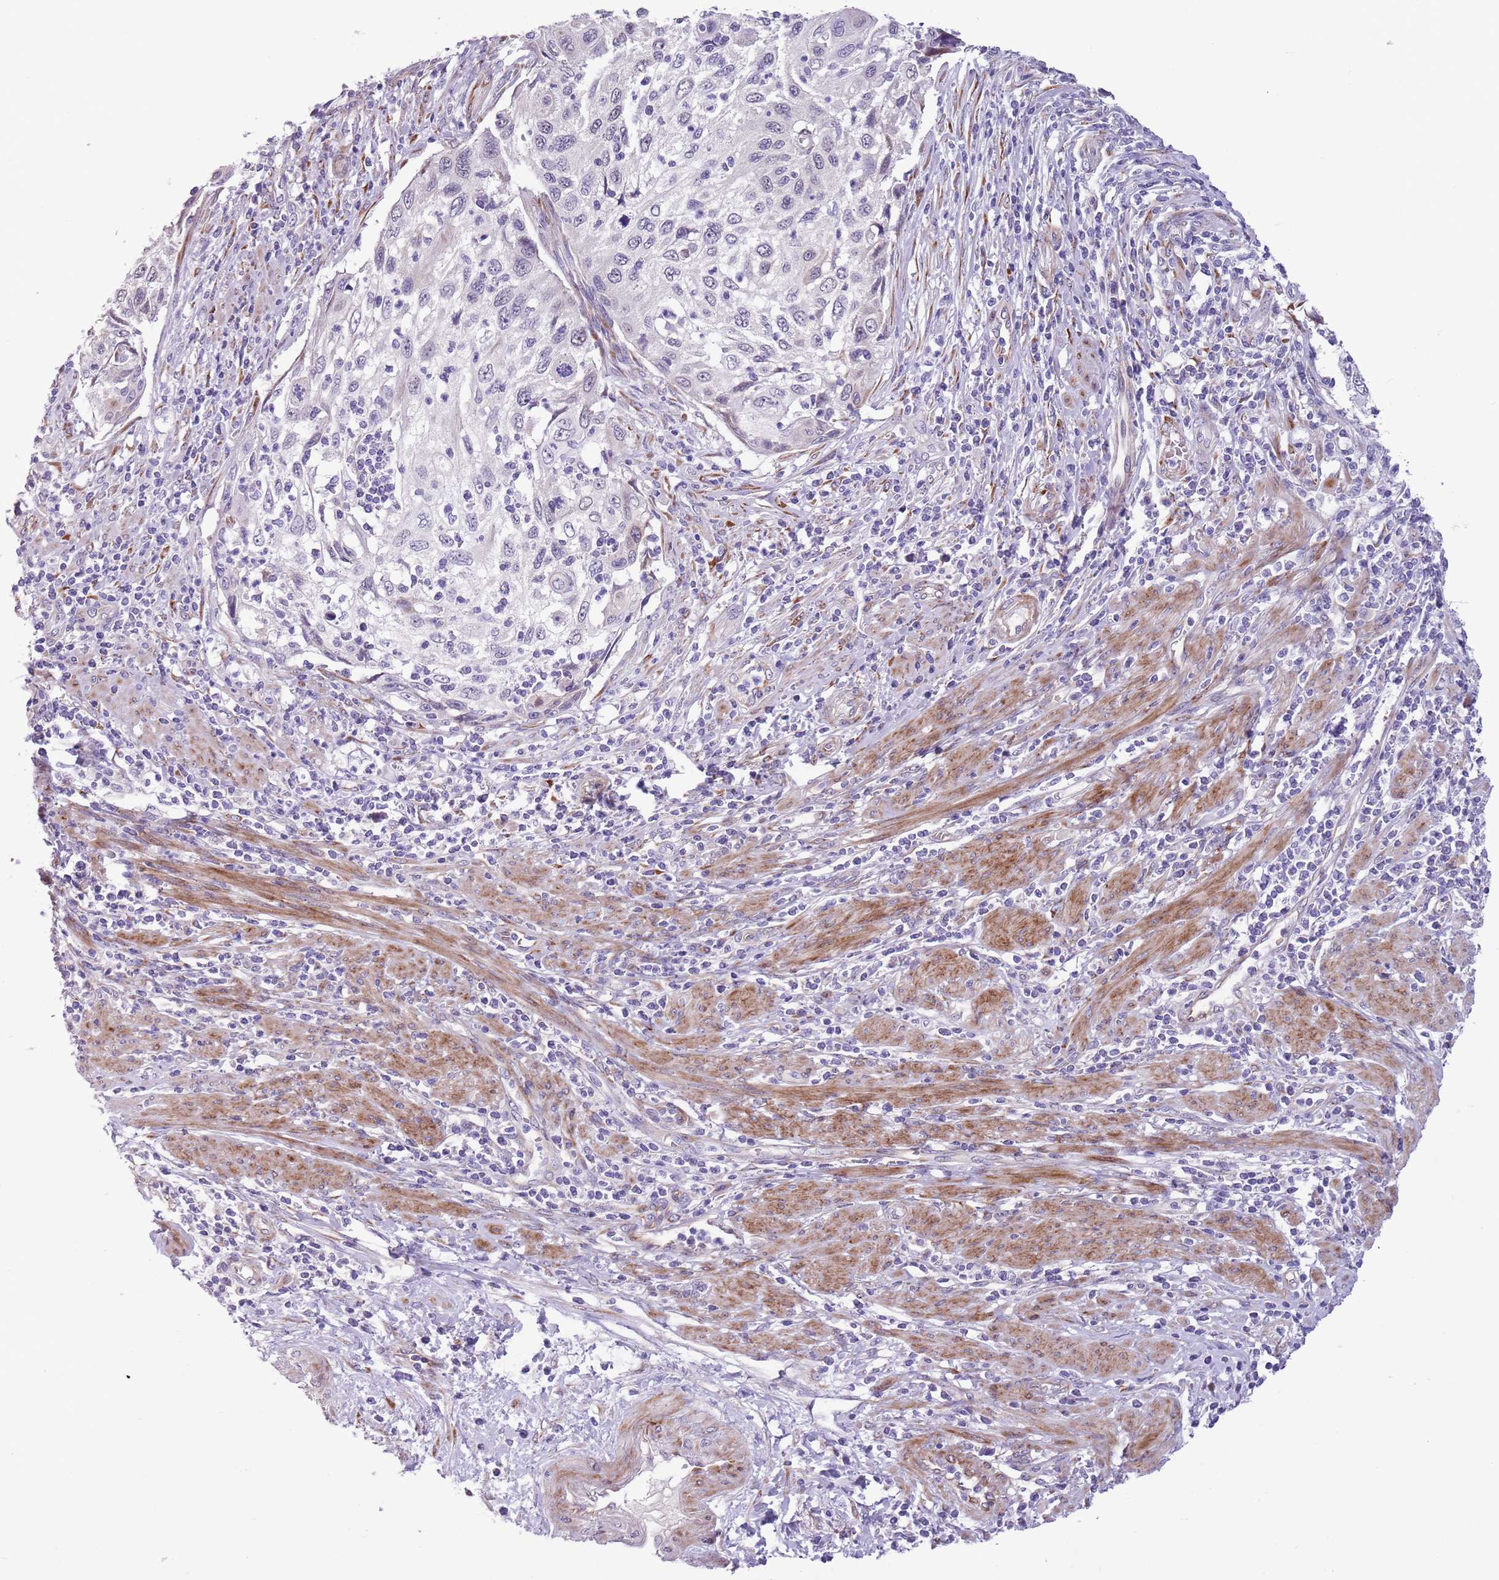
{"staining": {"intensity": "negative", "quantity": "none", "location": "none"}, "tissue": "cervical cancer", "cell_type": "Tumor cells", "image_type": "cancer", "snomed": [{"axis": "morphology", "description": "Squamous cell carcinoma, NOS"}, {"axis": "topography", "description": "Cervix"}], "caption": "Immunohistochemistry (IHC) image of squamous cell carcinoma (cervical) stained for a protein (brown), which exhibits no positivity in tumor cells. The staining was performed using DAB (3,3'-diaminobenzidine) to visualize the protein expression in brown, while the nuclei were stained in blue with hematoxylin (Magnification: 20x).", "gene": "MRPL32", "patient": {"sex": "female", "age": 70}}